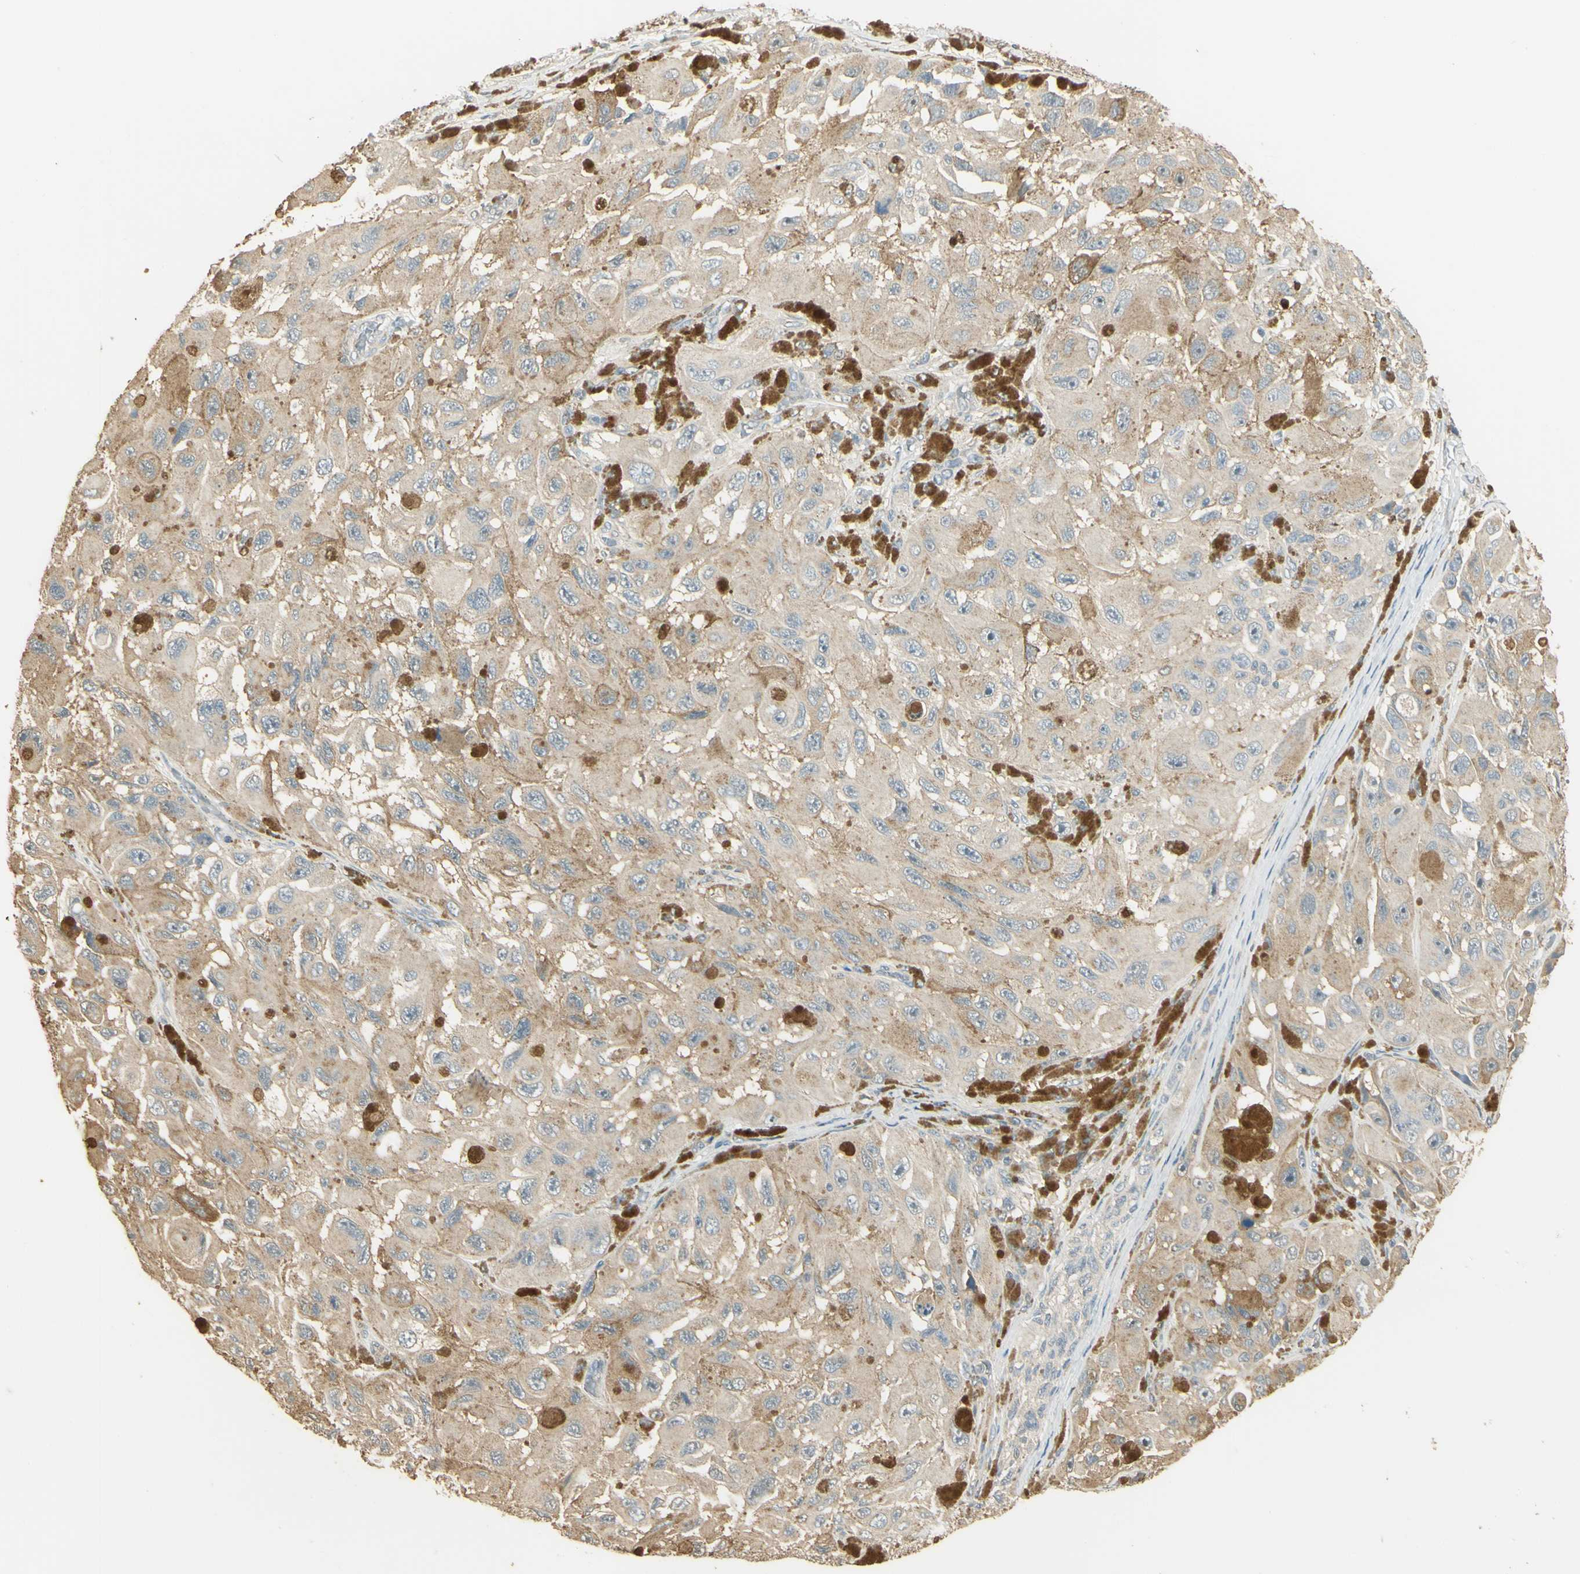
{"staining": {"intensity": "weak", "quantity": "25%-75%", "location": "cytoplasmic/membranous"}, "tissue": "melanoma", "cell_type": "Tumor cells", "image_type": "cancer", "snomed": [{"axis": "morphology", "description": "Malignant melanoma, NOS"}, {"axis": "topography", "description": "Skin"}], "caption": "There is low levels of weak cytoplasmic/membranous expression in tumor cells of melanoma, as demonstrated by immunohistochemical staining (brown color).", "gene": "UXS1", "patient": {"sex": "female", "age": 73}}